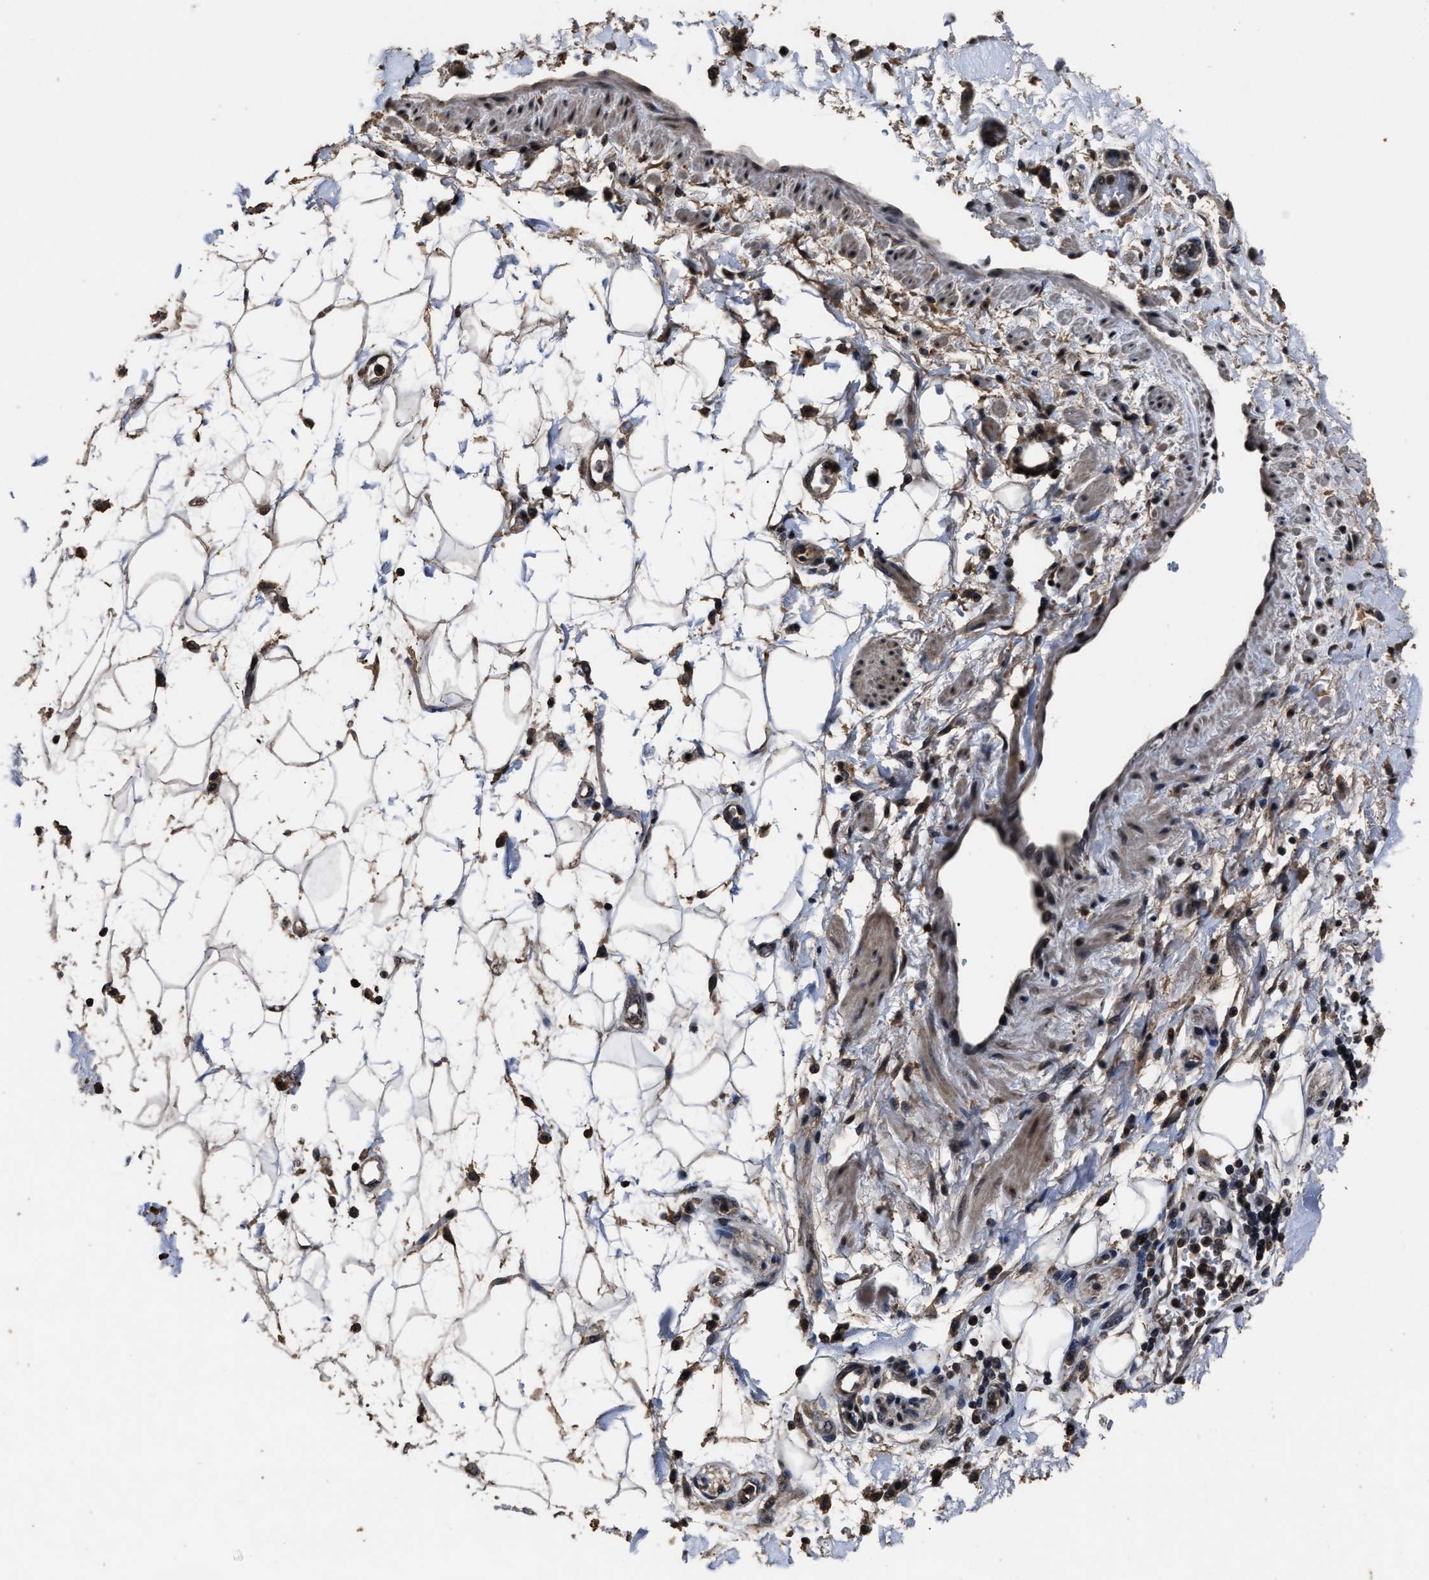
{"staining": {"intensity": "weak", "quantity": "25%-75%", "location": "cytoplasmic/membranous,nuclear"}, "tissue": "adipose tissue", "cell_type": "Adipocytes", "image_type": "normal", "snomed": [{"axis": "morphology", "description": "Normal tissue, NOS"}, {"axis": "morphology", "description": "Adenocarcinoma, NOS"}, {"axis": "topography", "description": "Duodenum"}, {"axis": "topography", "description": "Peripheral nerve tissue"}], "caption": "IHC (DAB (3,3'-diaminobenzidine)) staining of benign human adipose tissue exhibits weak cytoplasmic/membranous,nuclear protein expression in approximately 25%-75% of adipocytes. (Brightfield microscopy of DAB IHC at high magnification).", "gene": "RSBN1L", "patient": {"sex": "female", "age": 60}}